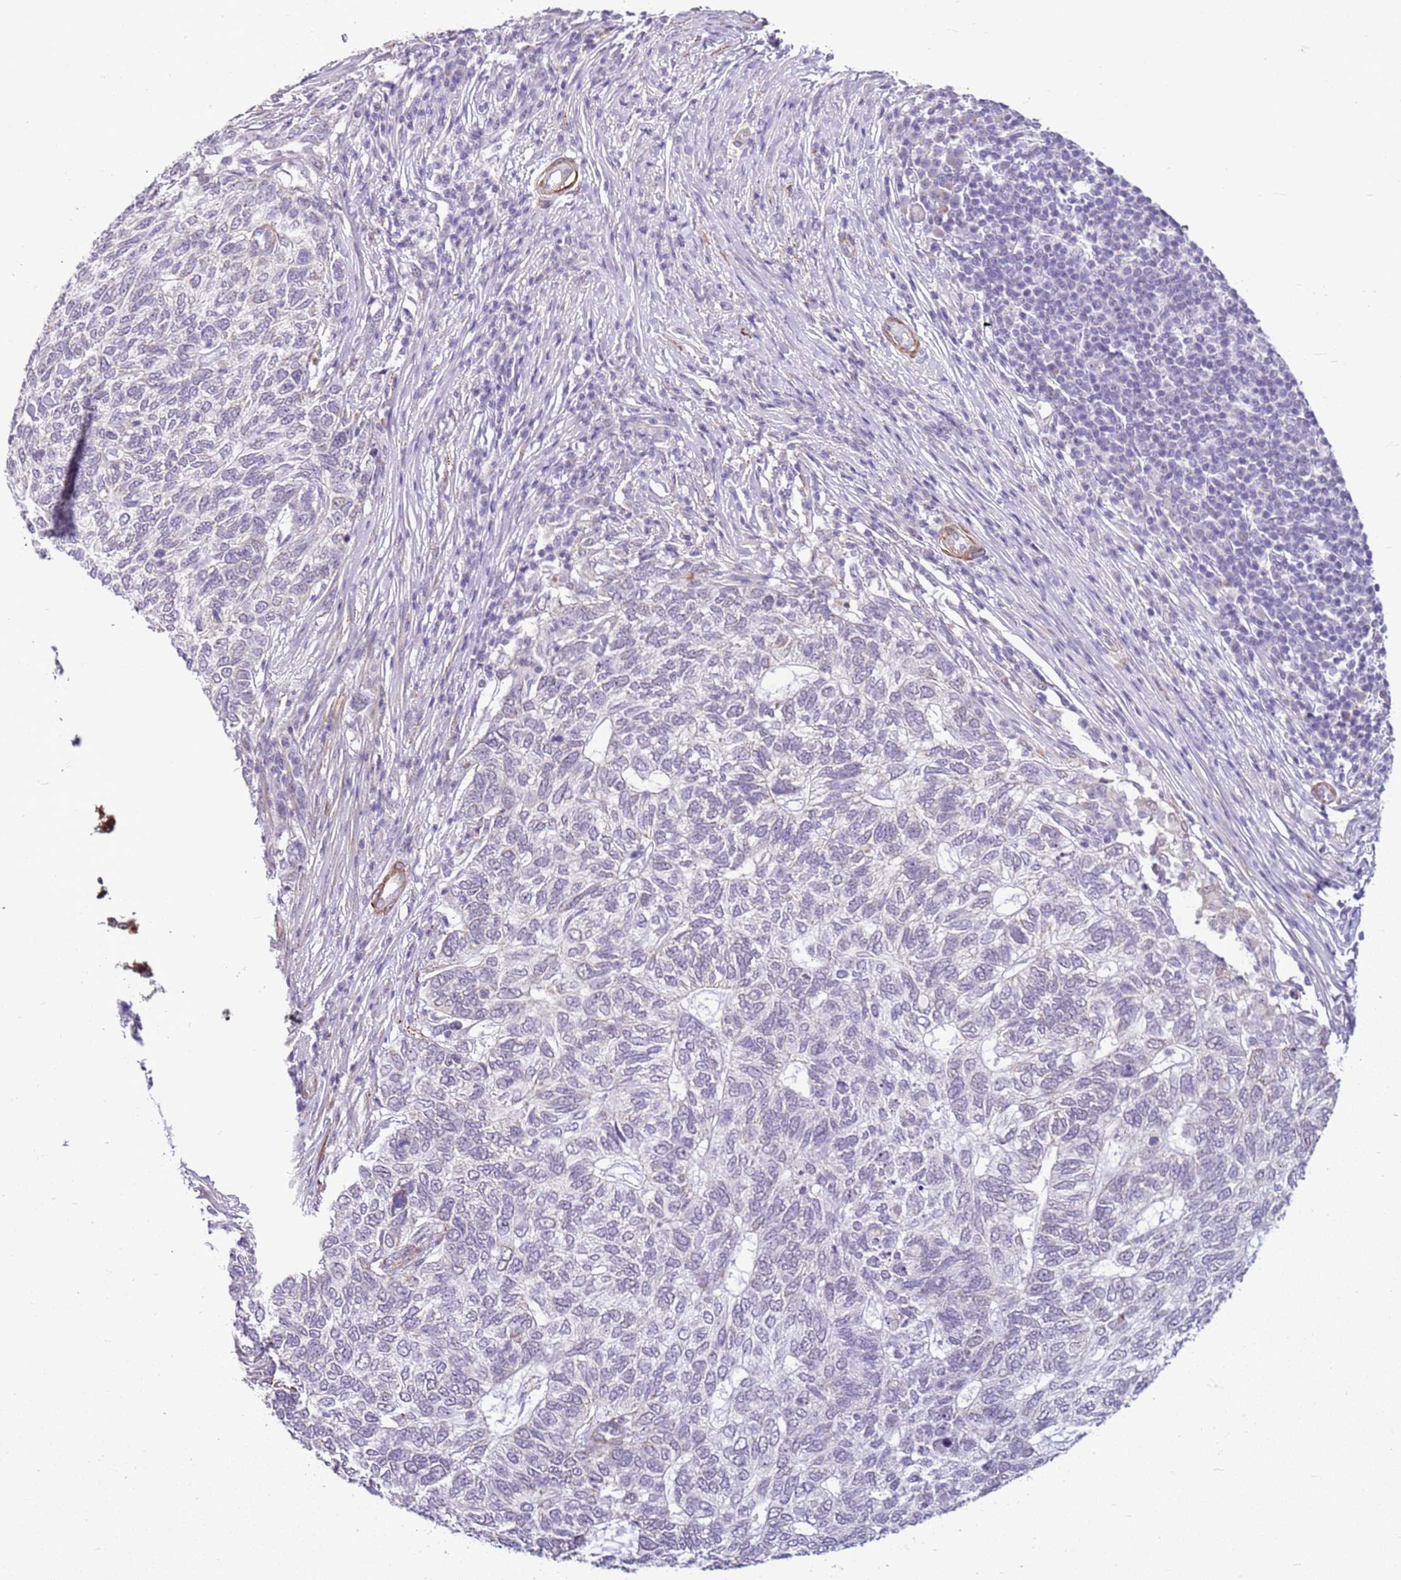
{"staining": {"intensity": "negative", "quantity": "none", "location": "none"}, "tissue": "skin cancer", "cell_type": "Tumor cells", "image_type": "cancer", "snomed": [{"axis": "morphology", "description": "Basal cell carcinoma"}, {"axis": "topography", "description": "Skin"}], "caption": "Human skin cancer stained for a protein using IHC reveals no staining in tumor cells.", "gene": "SMIM4", "patient": {"sex": "female", "age": 65}}